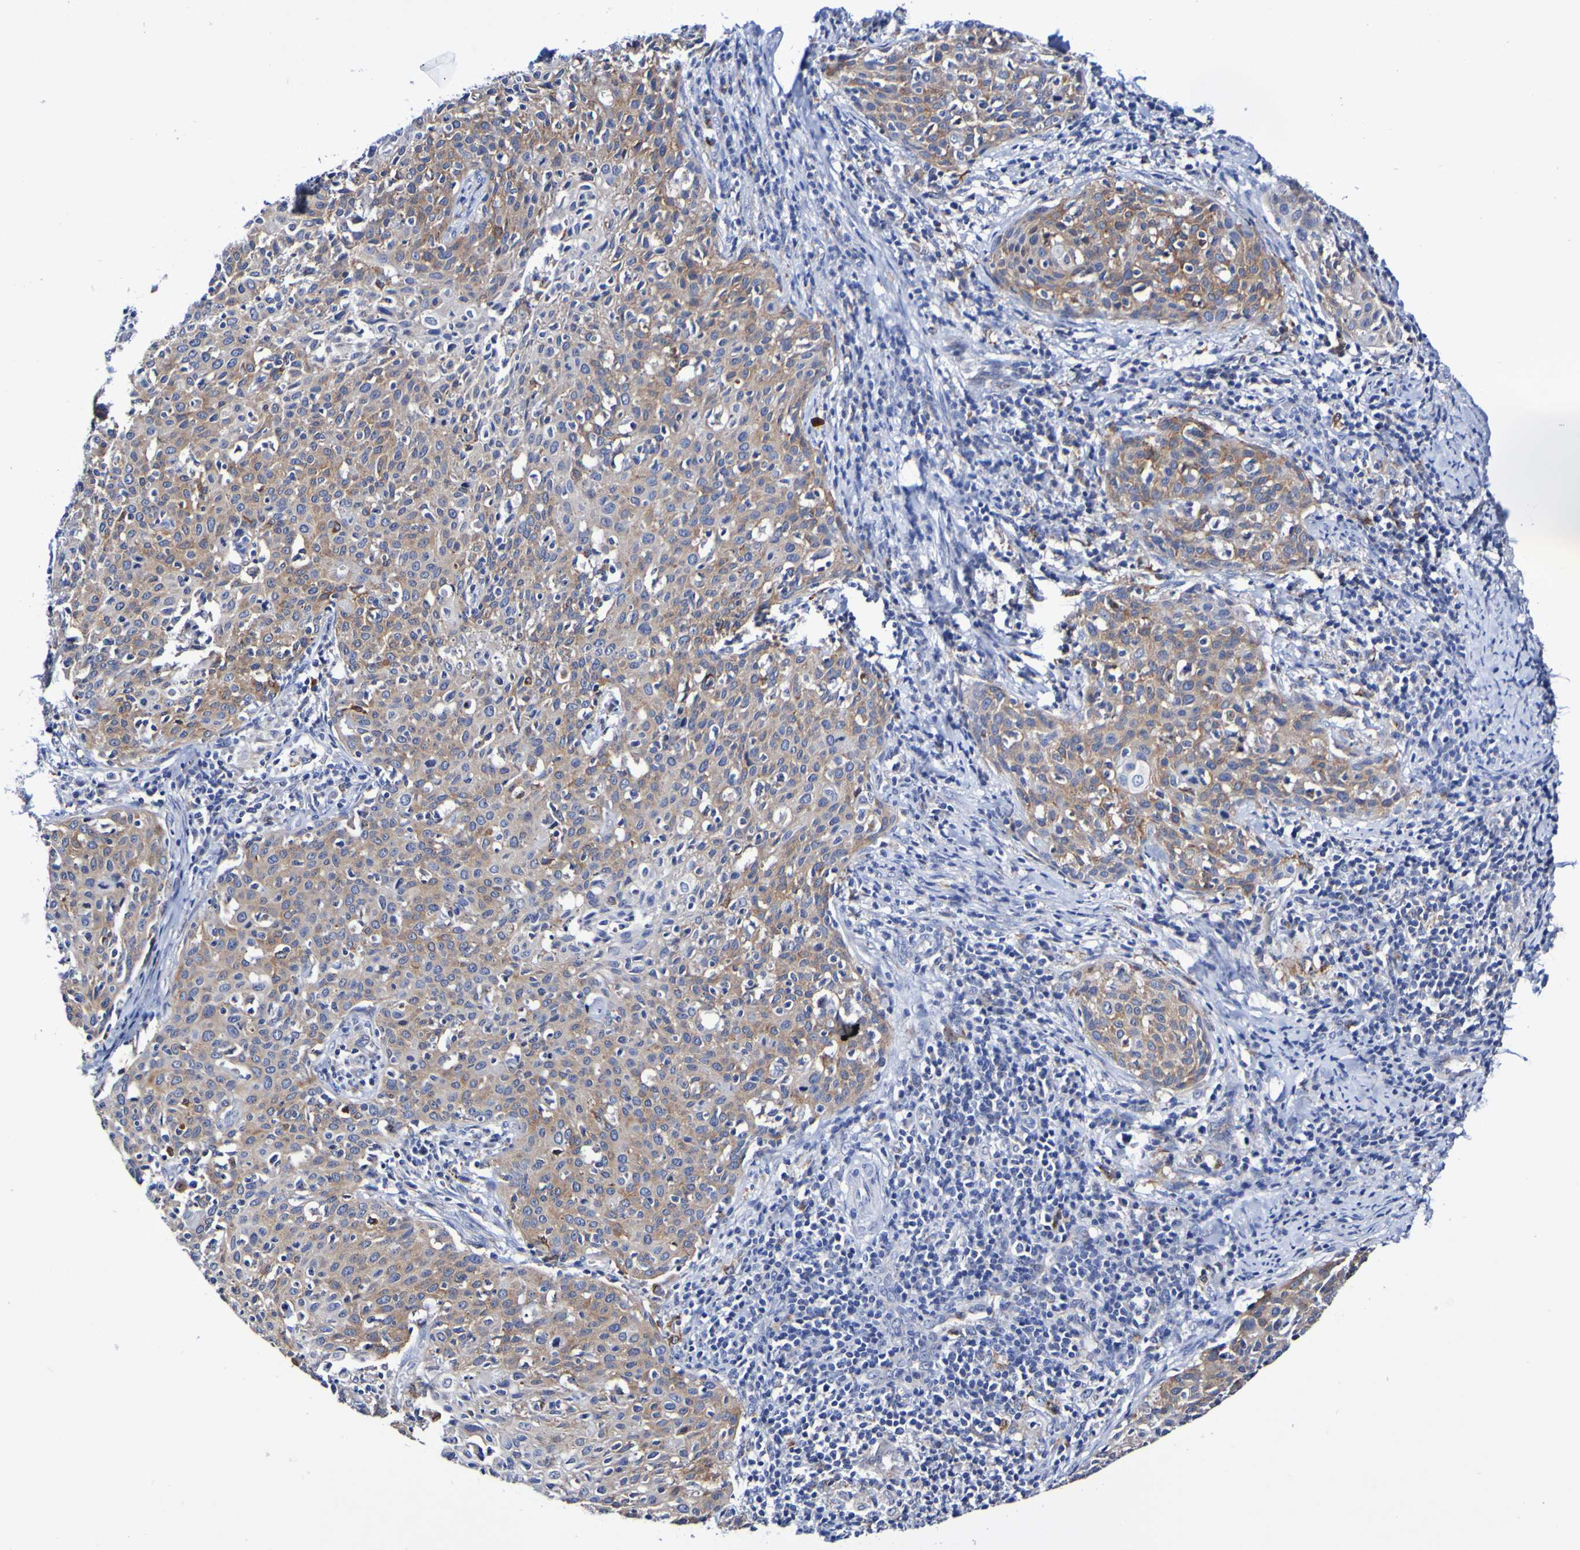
{"staining": {"intensity": "moderate", "quantity": ">75%", "location": "cytoplasmic/membranous"}, "tissue": "cervical cancer", "cell_type": "Tumor cells", "image_type": "cancer", "snomed": [{"axis": "morphology", "description": "Squamous cell carcinoma, NOS"}, {"axis": "topography", "description": "Cervix"}], "caption": "Cervical cancer stained for a protein exhibits moderate cytoplasmic/membranous positivity in tumor cells.", "gene": "SEZ6", "patient": {"sex": "female", "age": 38}}